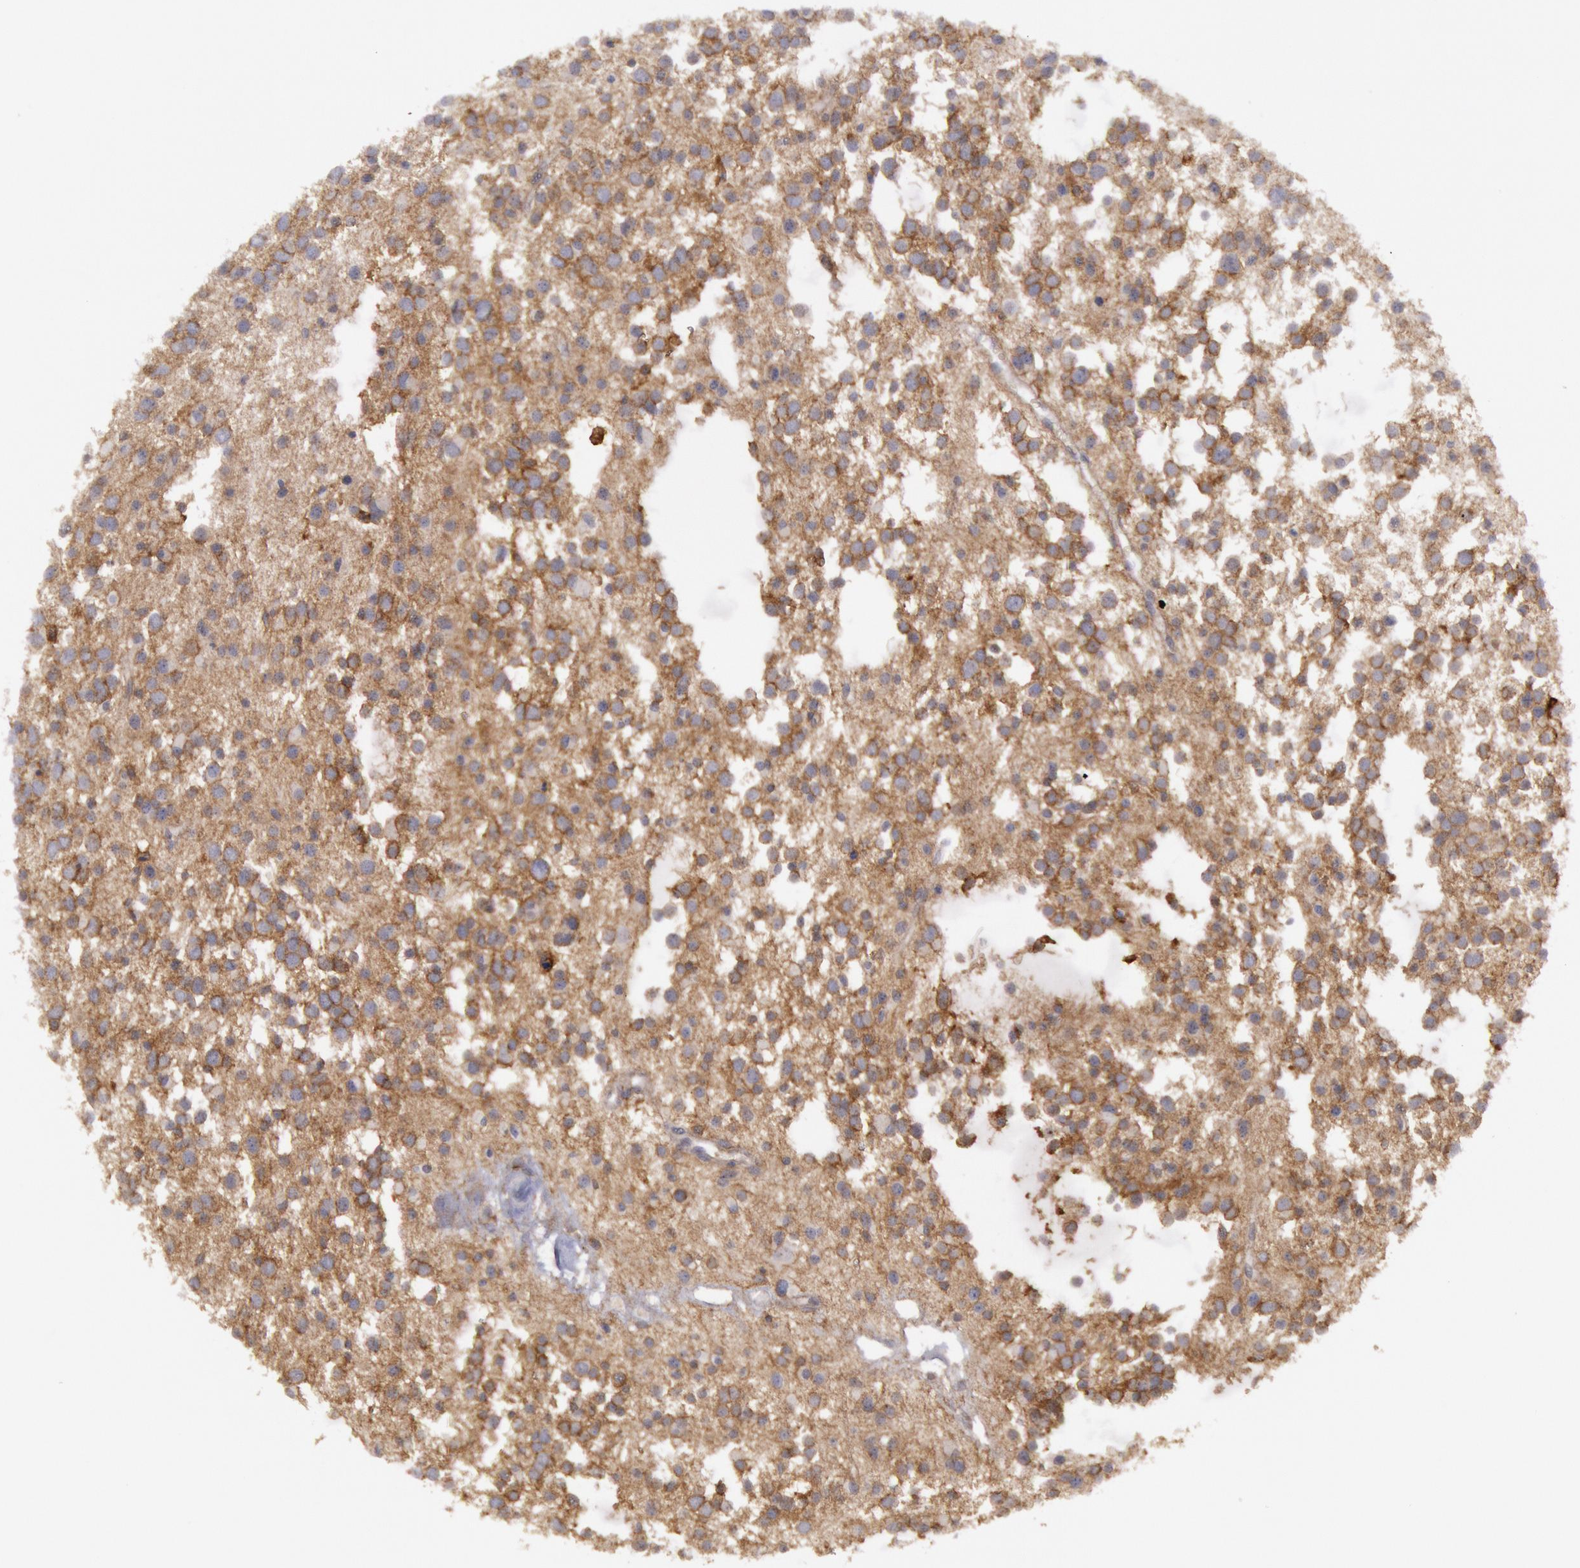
{"staining": {"intensity": "moderate", "quantity": "25%-75%", "location": "cytoplasmic/membranous"}, "tissue": "glioma", "cell_type": "Tumor cells", "image_type": "cancer", "snomed": [{"axis": "morphology", "description": "Glioma, malignant, Low grade"}, {"axis": "topography", "description": "Brain"}], "caption": "IHC of malignant glioma (low-grade) displays medium levels of moderate cytoplasmic/membranous expression in about 25%-75% of tumor cells.", "gene": "STX4", "patient": {"sex": "female", "age": 36}}